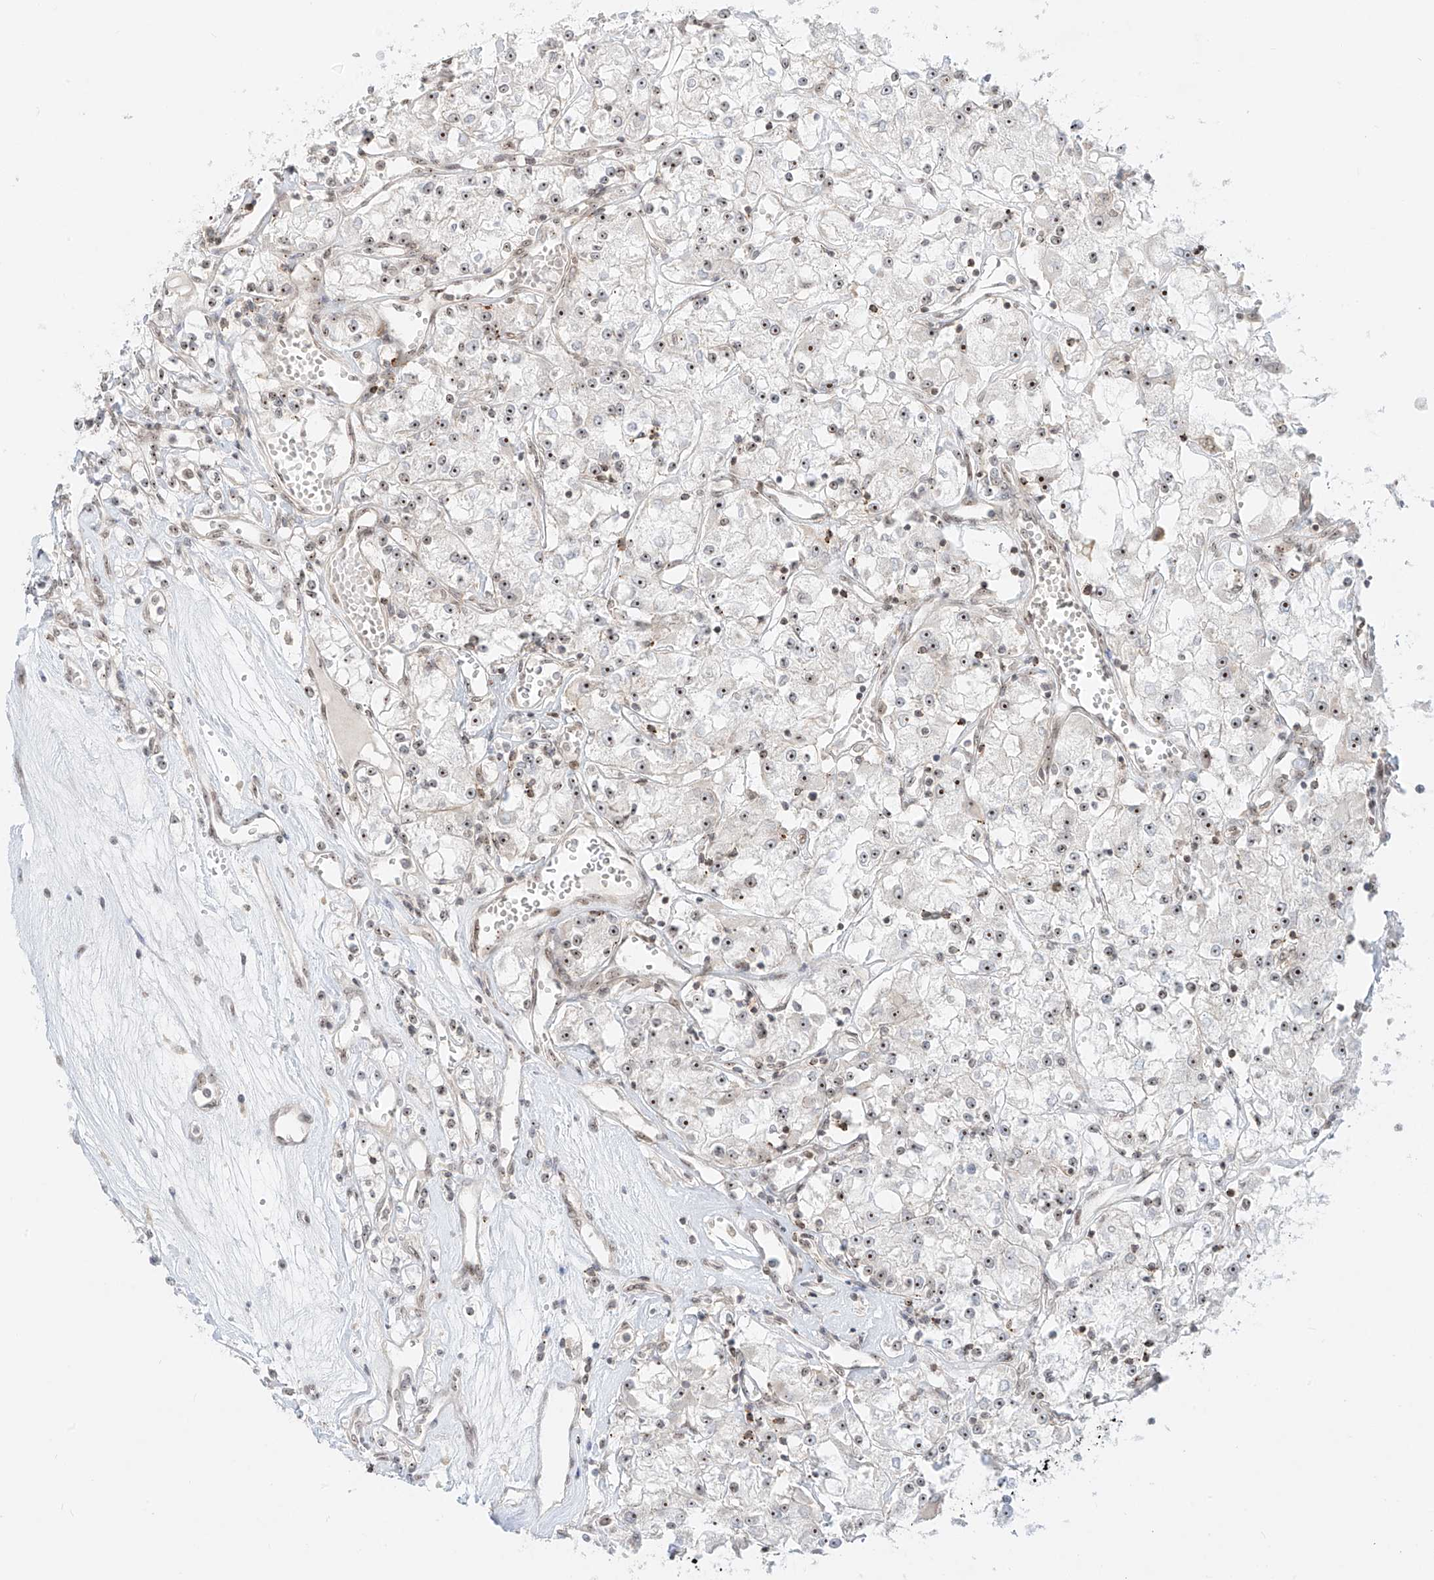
{"staining": {"intensity": "weak", "quantity": "25%-75%", "location": "nuclear"}, "tissue": "renal cancer", "cell_type": "Tumor cells", "image_type": "cancer", "snomed": [{"axis": "morphology", "description": "Adenocarcinoma, NOS"}, {"axis": "topography", "description": "Kidney"}], "caption": "This histopathology image displays renal adenocarcinoma stained with IHC to label a protein in brown. The nuclear of tumor cells show weak positivity for the protein. Nuclei are counter-stained blue.", "gene": "ZNF512", "patient": {"sex": "female", "age": 59}}